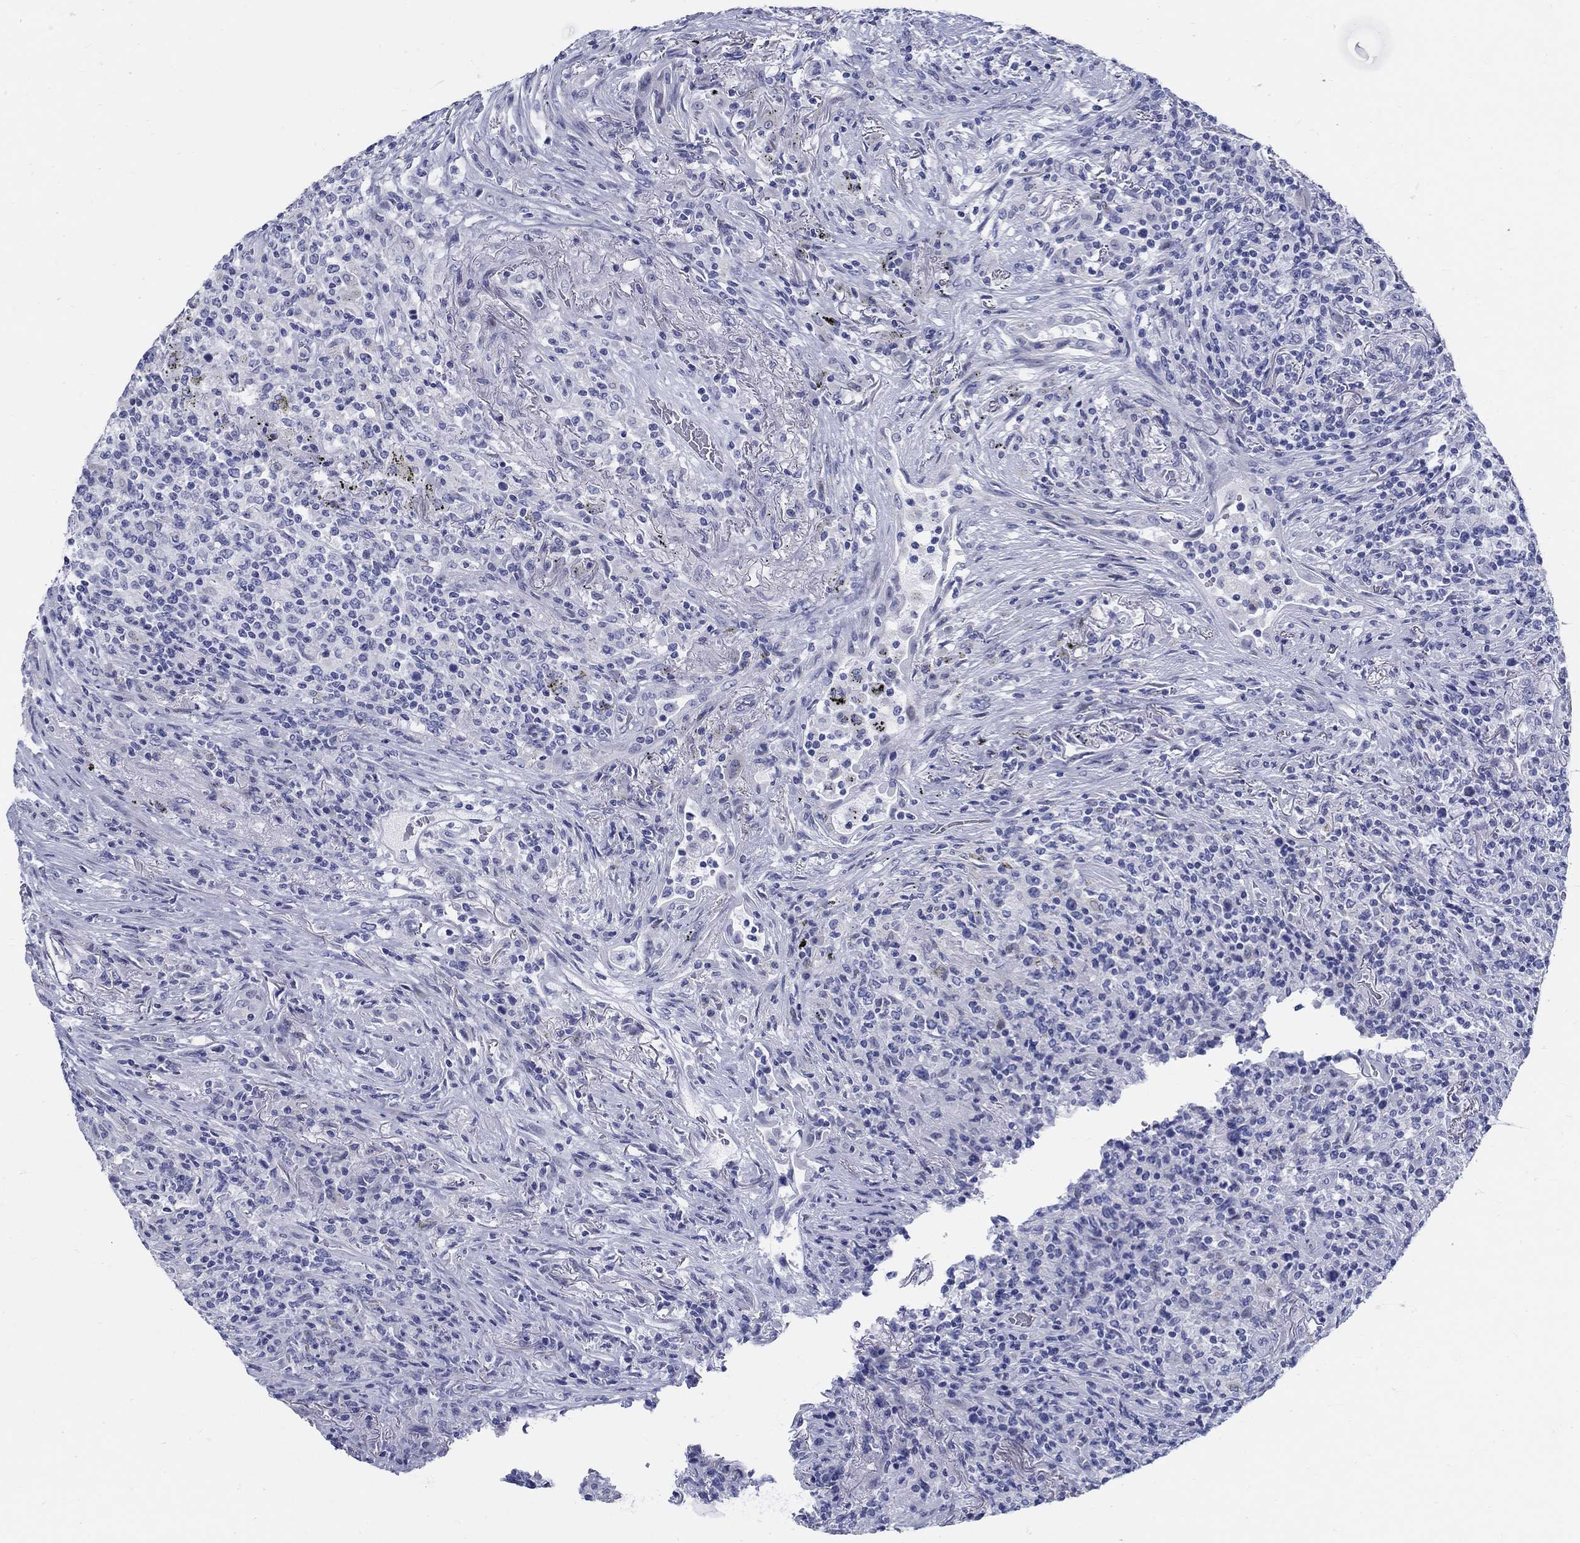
{"staining": {"intensity": "negative", "quantity": "none", "location": "none"}, "tissue": "lymphoma", "cell_type": "Tumor cells", "image_type": "cancer", "snomed": [{"axis": "morphology", "description": "Malignant lymphoma, non-Hodgkin's type, High grade"}, {"axis": "topography", "description": "Lung"}], "caption": "A histopathology image of malignant lymphoma, non-Hodgkin's type (high-grade) stained for a protein demonstrates no brown staining in tumor cells. Brightfield microscopy of immunohistochemistry stained with DAB (3,3'-diaminobenzidine) (brown) and hematoxylin (blue), captured at high magnification.", "gene": "CRYGS", "patient": {"sex": "male", "age": 79}}